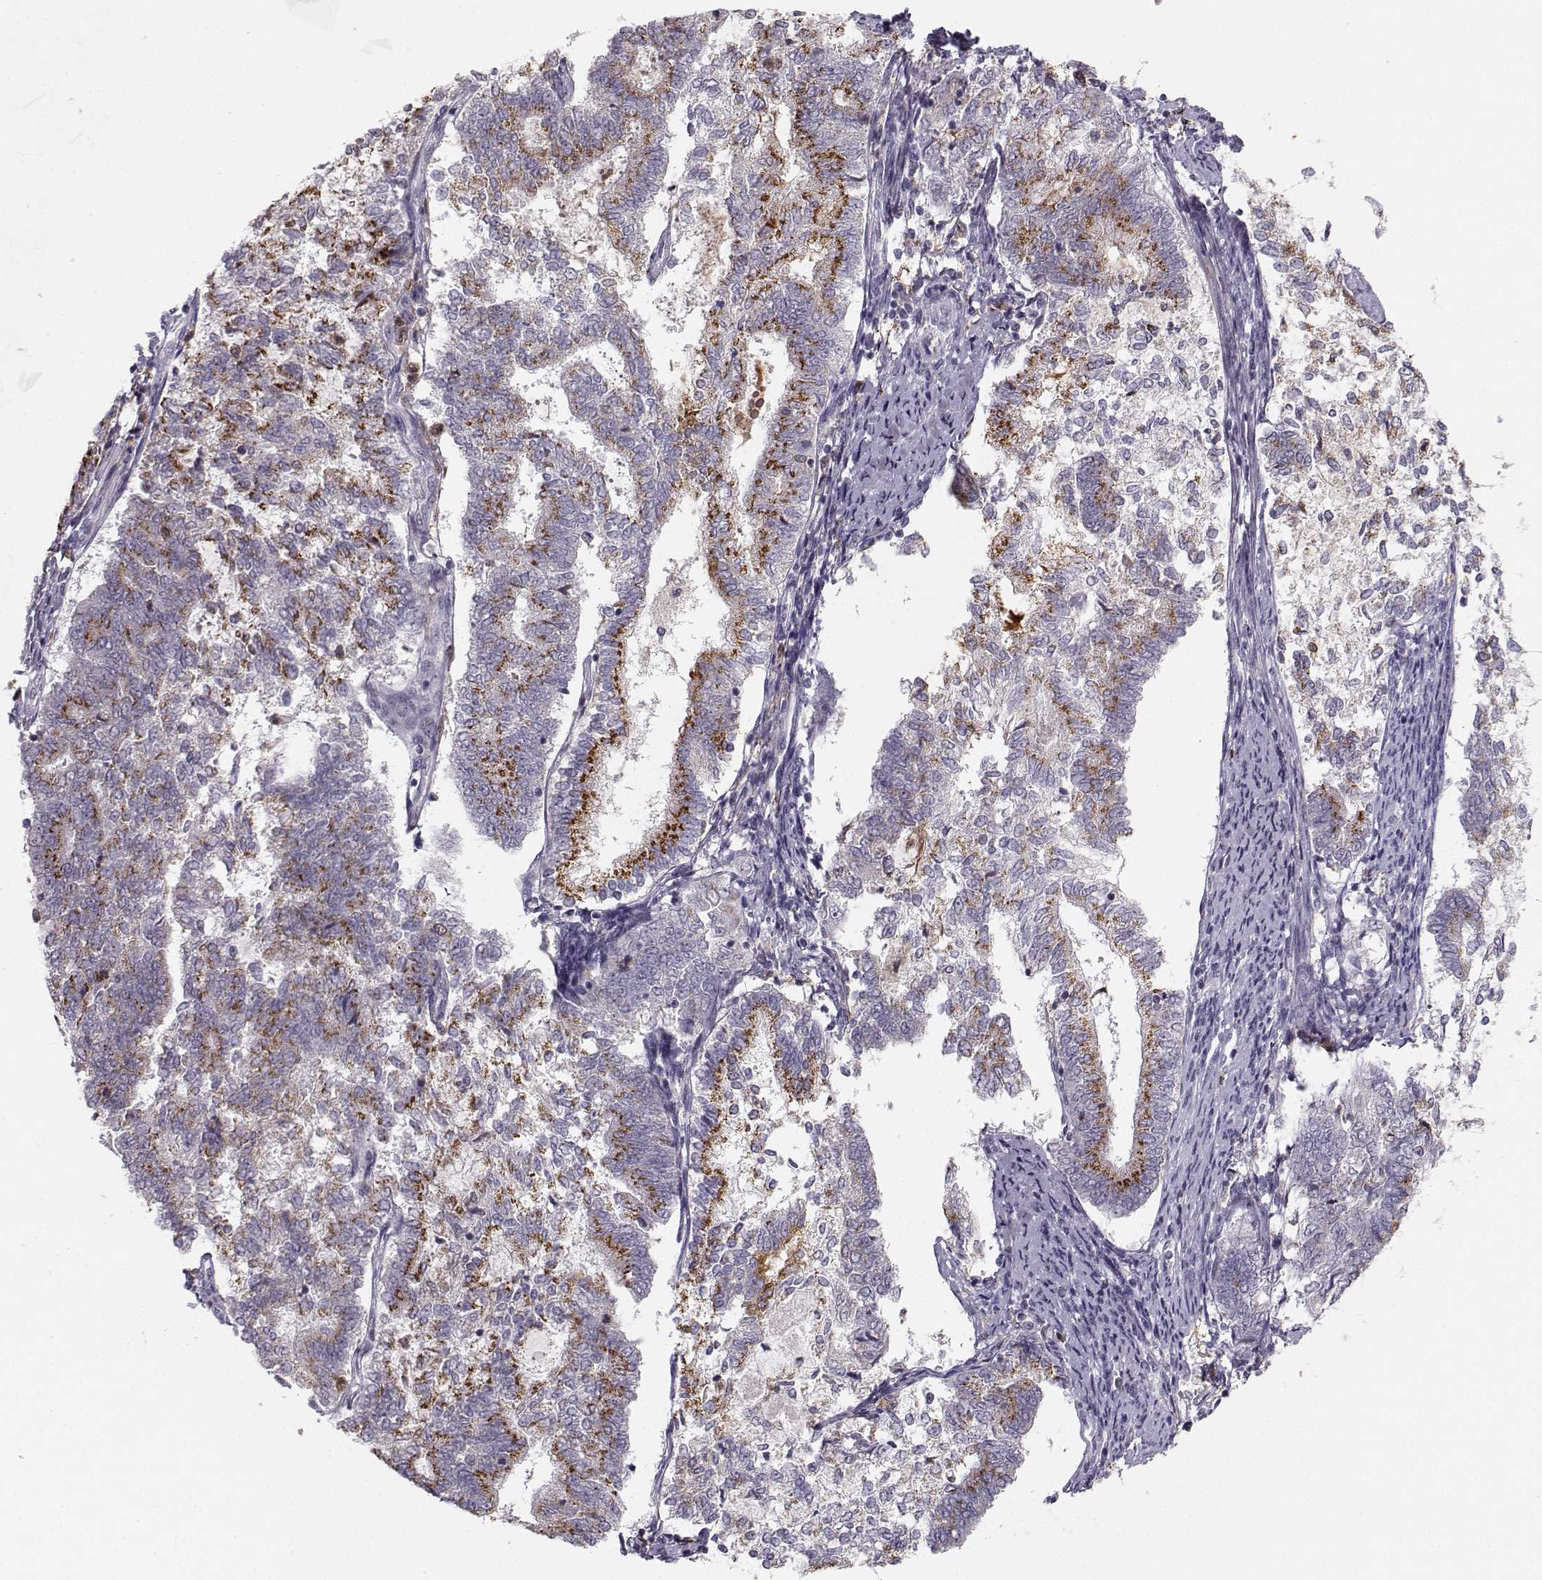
{"staining": {"intensity": "strong", "quantity": "<25%", "location": "cytoplasmic/membranous"}, "tissue": "endometrial cancer", "cell_type": "Tumor cells", "image_type": "cancer", "snomed": [{"axis": "morphology", "description": "Adenocarcinoma, NOS"}, {"axis": "topography", "description": "Endometrium"}], "caption": "Brown immunohistochemical staining in endometrial adenocarcinoma shows strong cytoplasmic/membranous staining in approximately <25% of tumor cells. (Stains: DAB in brown, nuclei in blue, Microscopy: brightfield microscopy at high magnification).", "gene": "HTR7", "patient": {"sex": "female", "age": 65}}